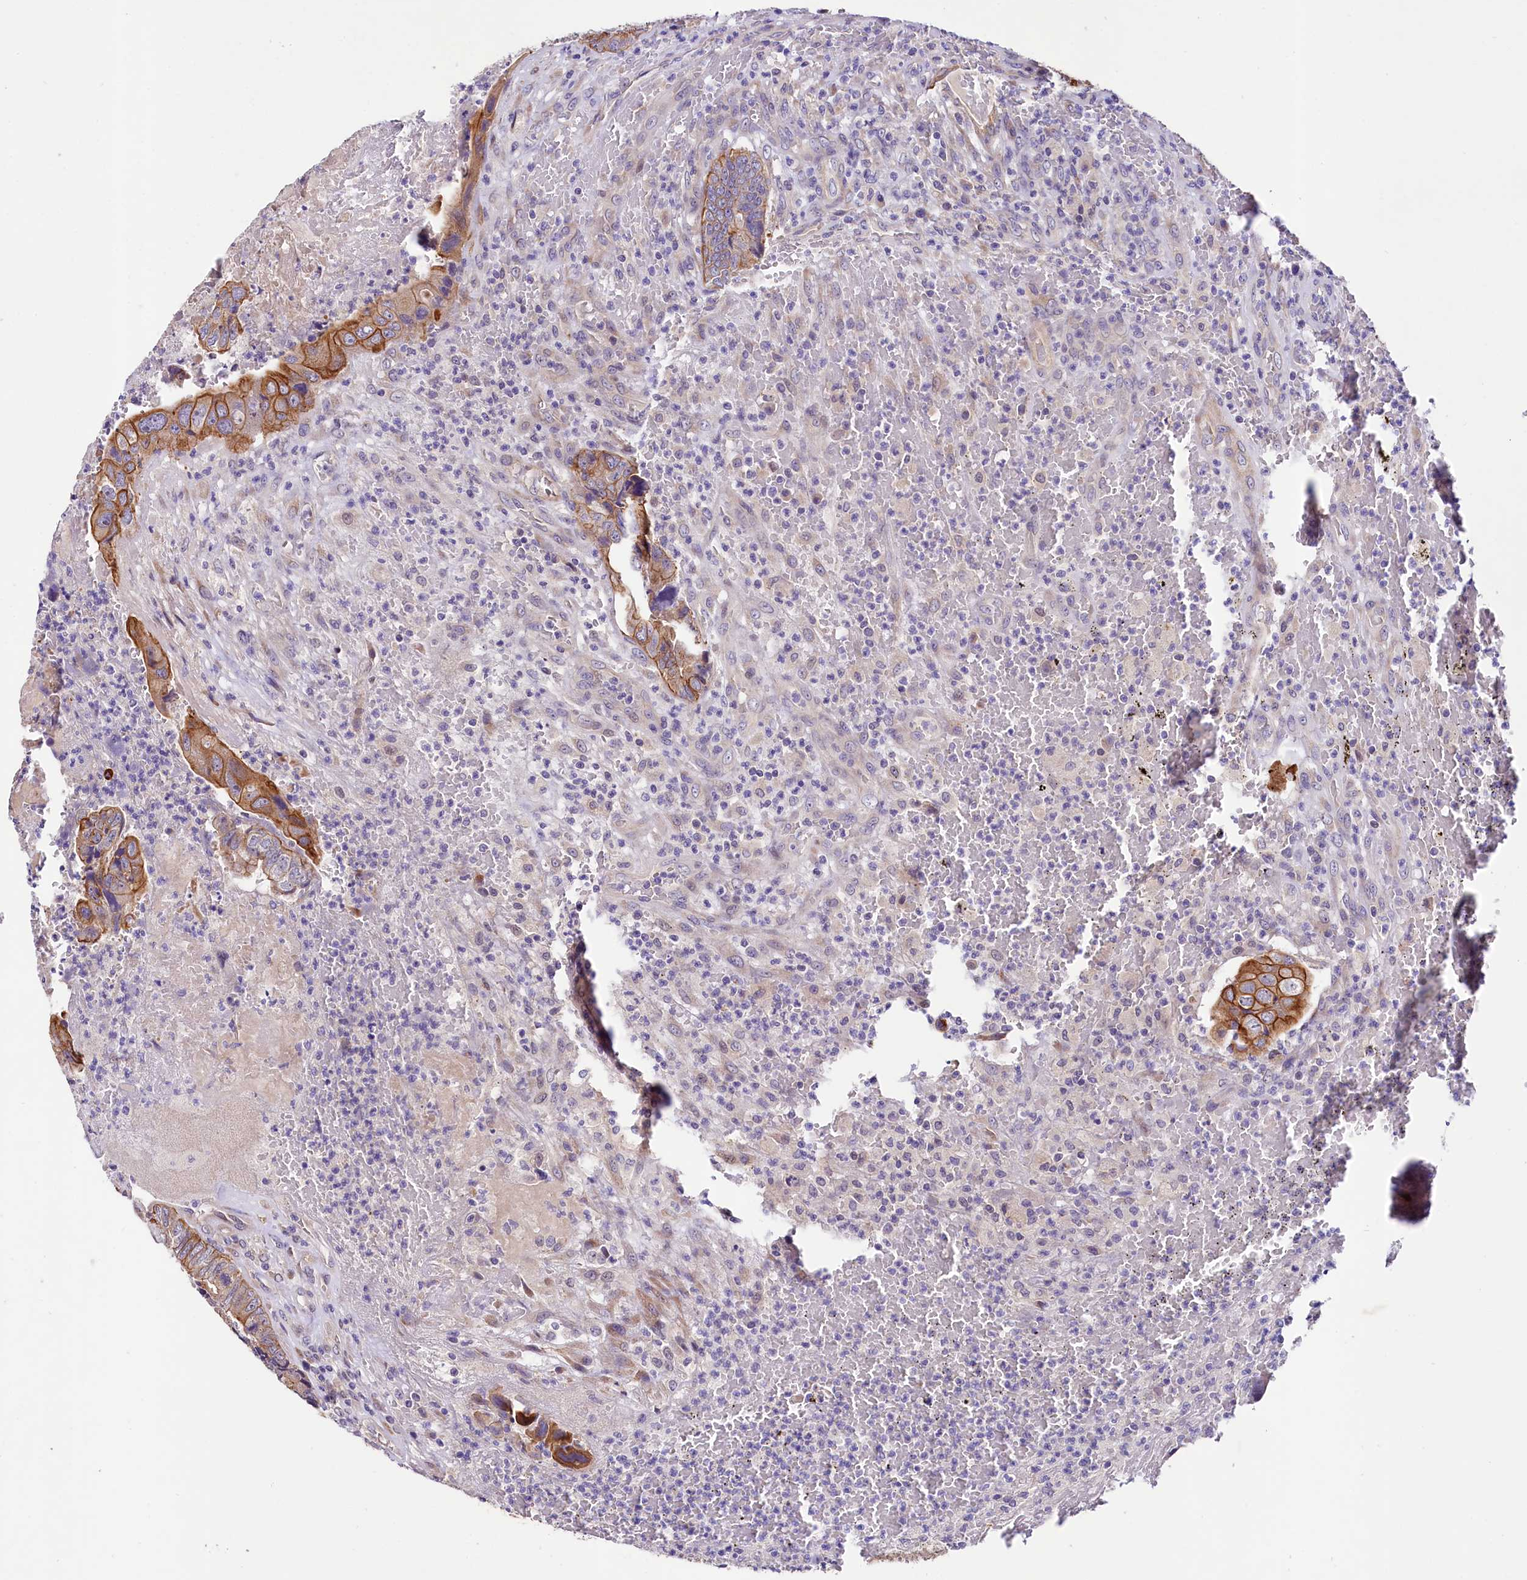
{"staining": {"intensity": "moderate", "quantity": "25%-75%", "location": "cytoplasmic/membranous"}, "tissue": "colorectal cancer", "cell_type": "Tumor cells", "image_type": "cancer", "snomed": [{"axis": "morphology", "description": "Adenocarcinoma, NOS"}, {"axis": "topography", "description": "Colon"}], "caption": "About 25%-75% of tumor cells in colorectal cancer (adenocarcinoma) reveal moderate cytoplasmic/membranous protein expression as visualized by brown immunohistochemical staining.", "gene": "VPS11", "patient": {"sex": "female", "age": 67}}